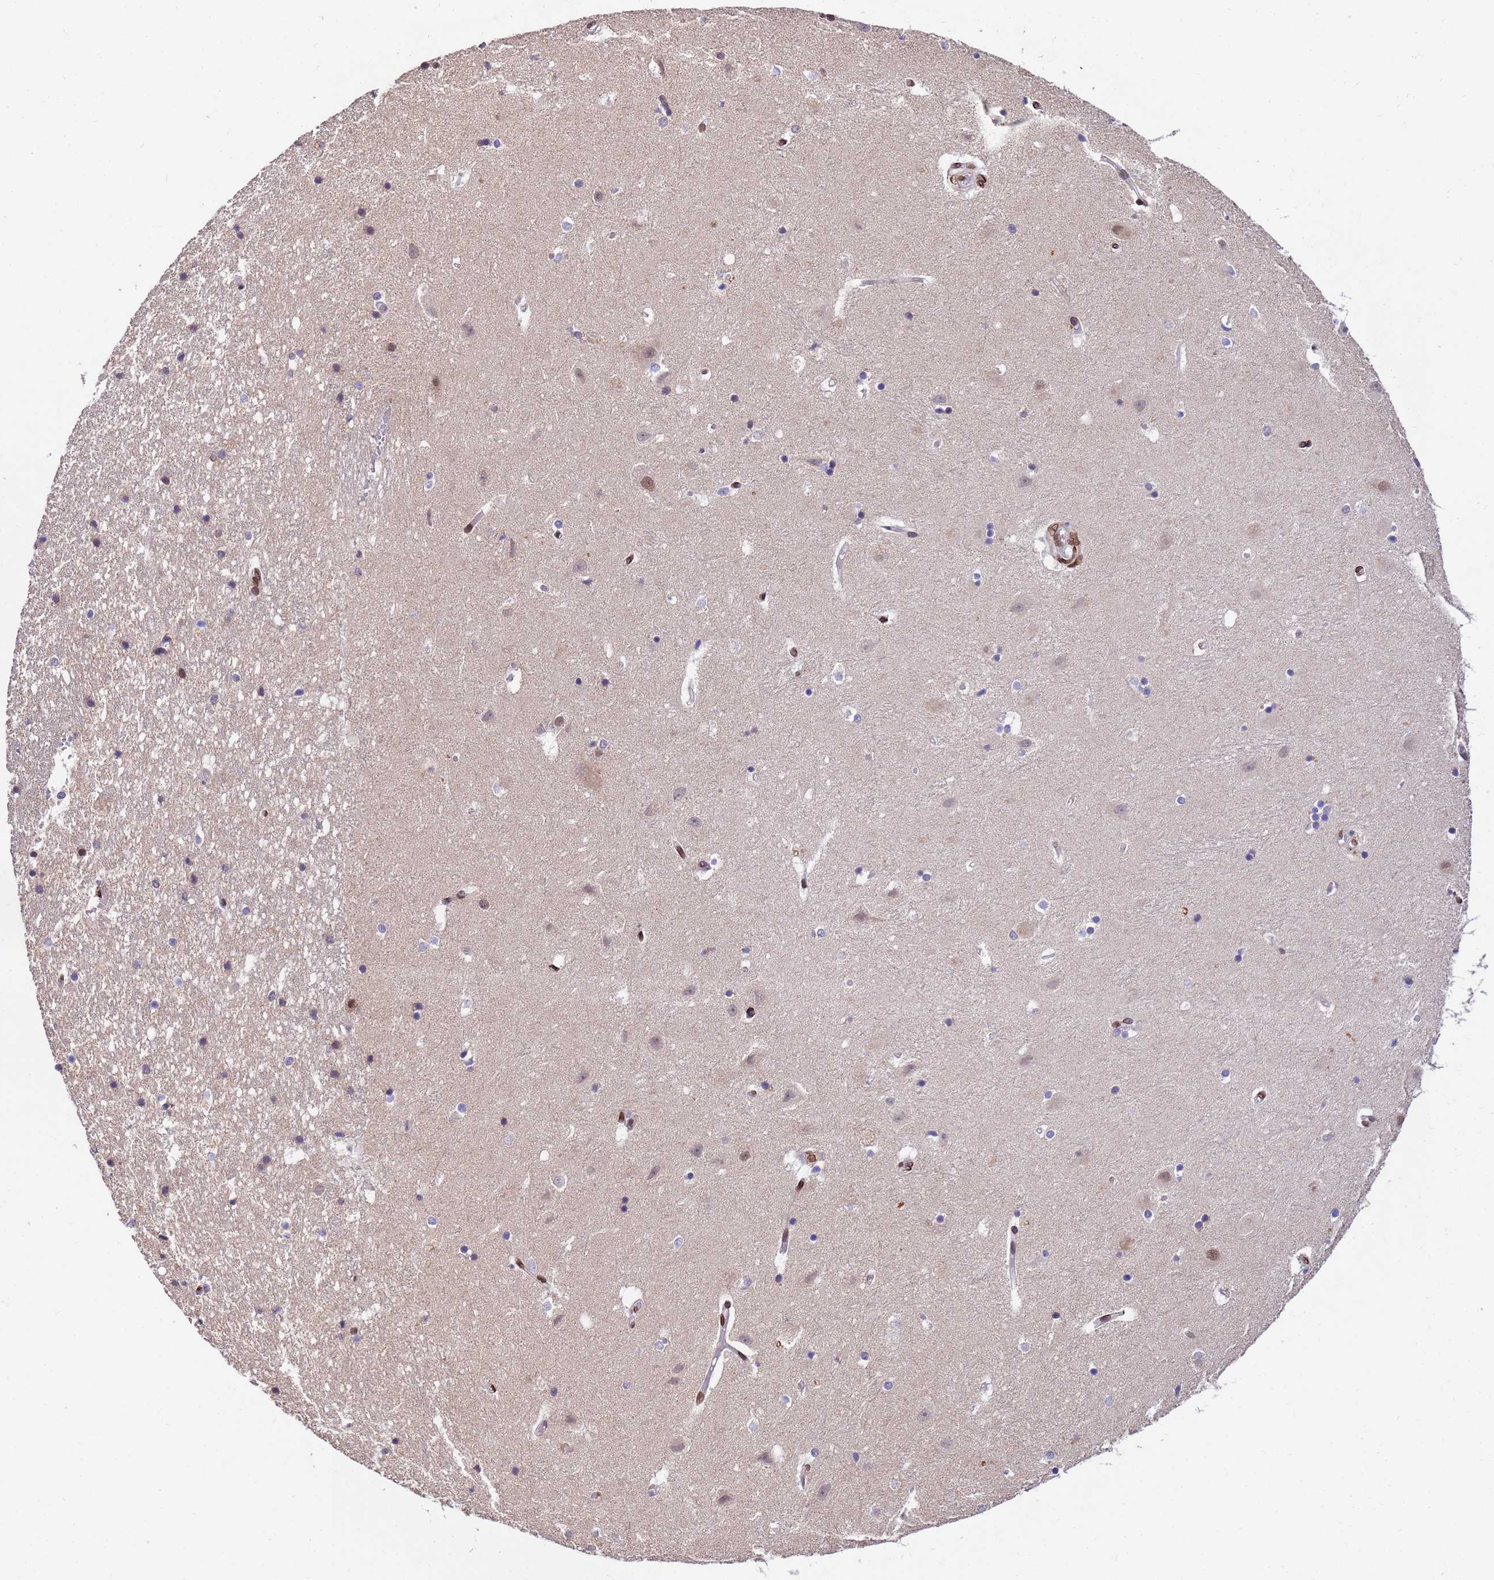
{"staining": {"intensity": "moderate", "quantity": "<25%", "location": "cytoplasmic/membranous"}, "tissue": "hippocampus", "cell_type": "Glial cells", "image_type": "normal", "snomed": [{"axis": "morphology", "description": "Normal tissue, NOS"}, {"axis": "topography", "description": "Hippocampus"}], "caption": "Brown immunohistochemical staining in normal hippocampus demonstrates moderate cytoplasmic/membranous positivity in approximately <25% of glial cells.", "gene": "GPR135", "patient": {"sex": "female", "age": 52}}